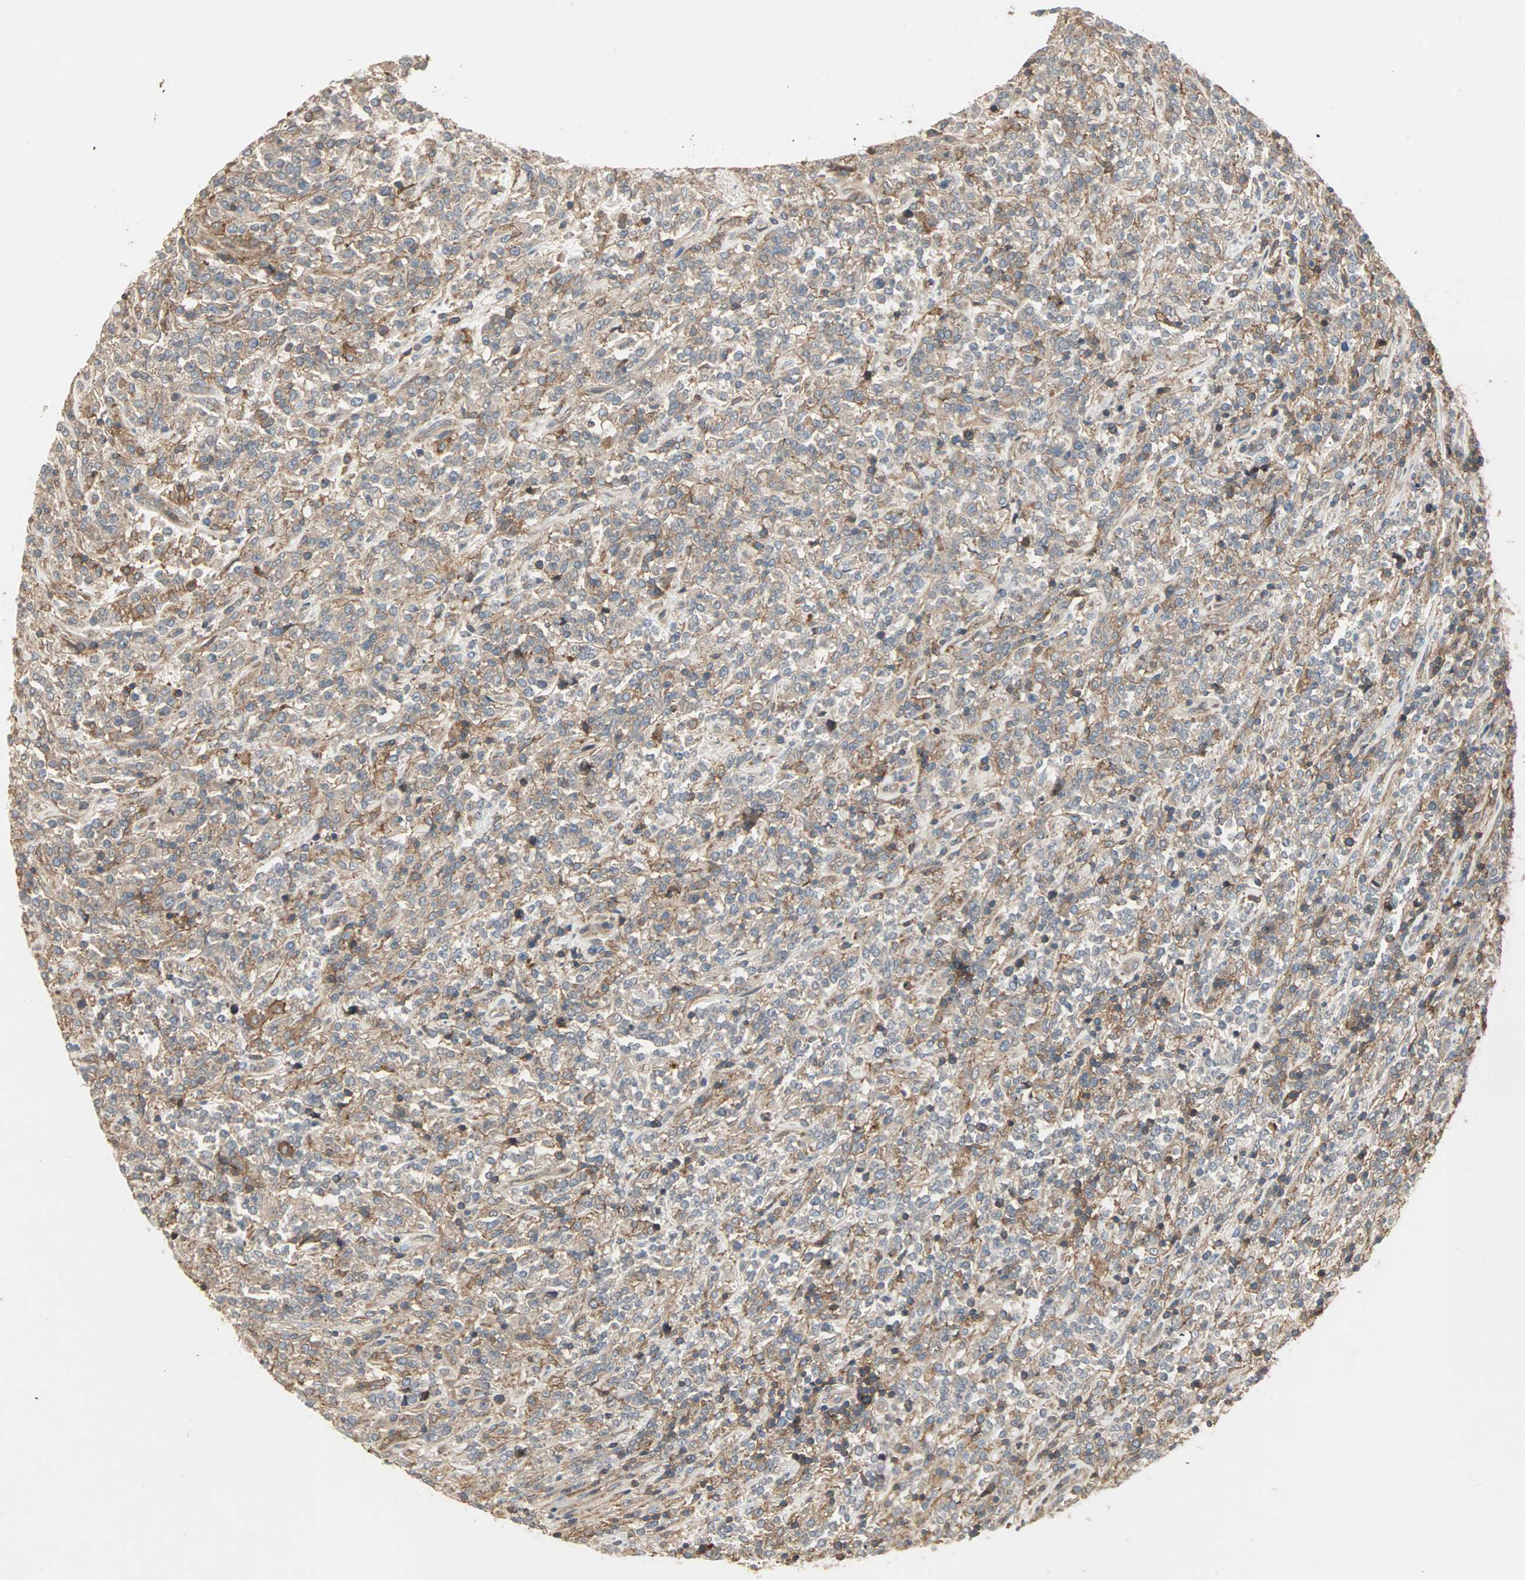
{"staining": {"intensity": "moderate", "quantity": ">75%", "location": "cytoplasmic/membranous"}, "tissue": "lymphoma", "cell_type": "Tumor cells", "image_type": "cancer", "snomed": [{"axis": "morphology", "description": "Malignant lymphoma, non-Hodgkin's type, High grade"}, {"axis": "topography", "description": "Soft tissue"}], "caption": "Protein analysis of lymphoma tissue shows moderate cytoplasmic/membranous positivity in approximately >75% of tumor cells.", "gene": "GNAI2", "patient": {"sex": "male", "age": 18}}